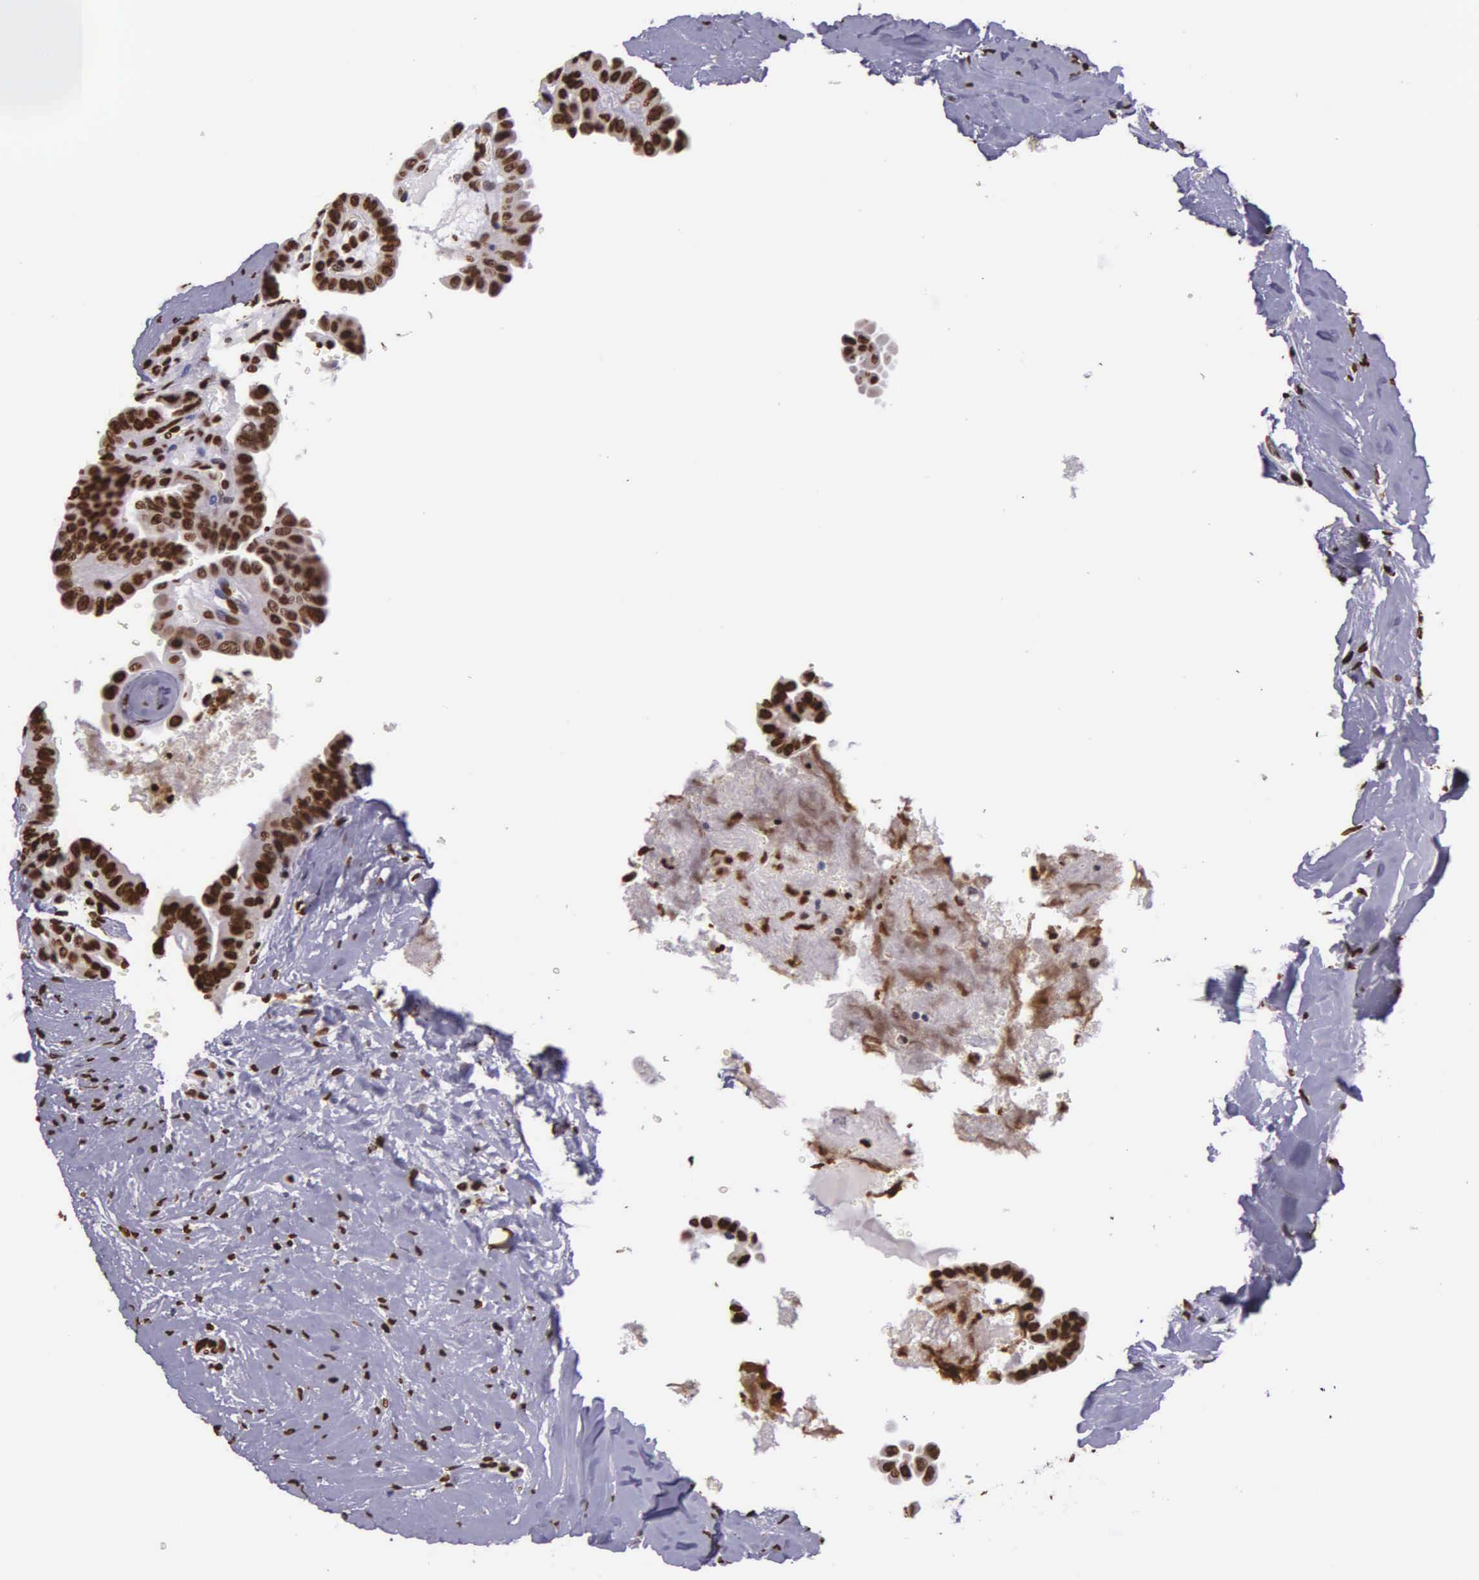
{"staining": {"intensity": "strong", "quantity": ">75%", "location": "nuclear"}, "tissue": "thyroid cancer", "cell_type": "Tumor cells", "image_type": "cancer", "snomed": [{"axis": "morphology", "description": "Papillary adenocarcinoma, NOS"}, {"axis": "topography", "description": "Thyroid gland"}], "caption": "The histopathology image reveals immunohistochemical staining of thyroid cancer. There is strong nuclear staining is identified in about >75% of tumor cells. The staining was performed using DAB to visualize the protein expression in brown, while the nuclei were stained in blue with hematoxylin (Magnification: 20x).", "gene": "H1-0", "patient": {"sex": "male", "age": 87}}